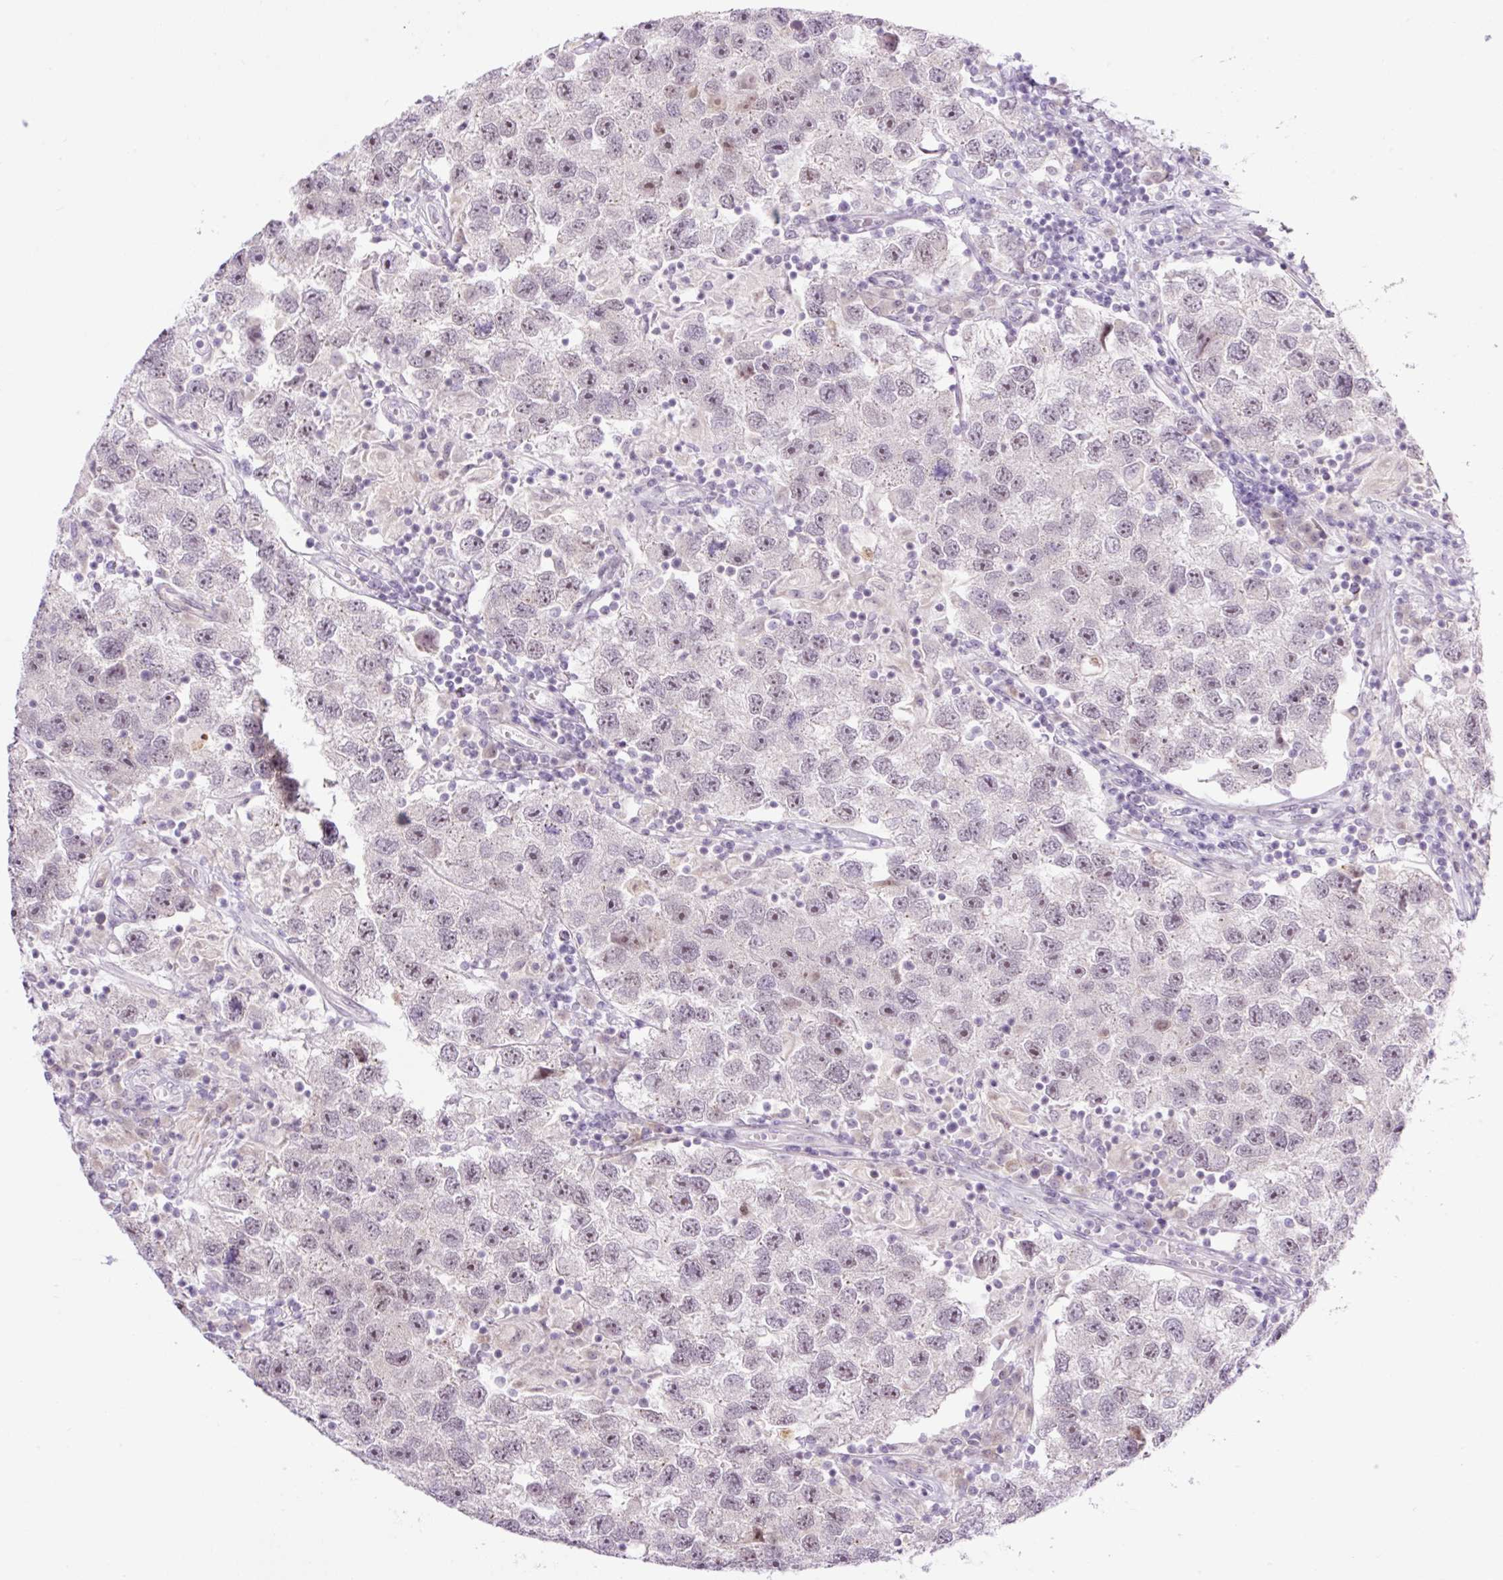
{"staining": {"intensity": "weak", "quantity": "<25%", "location": "nuclear"}, "tissue": "testis cancer", "cell_type": "Tumor cells", "image_type": "cancer", "snomed": [{"axis": "morphology", "description": "Seminoma, NOS"}, {"axis": "topography", "description": "Testis"}], "caption": "A micrograph of human testis cancer (seminoma) is negative for staining in tumor cells.", "gene": "ICE1", "patient": {"sex": "male", "age": 26}}